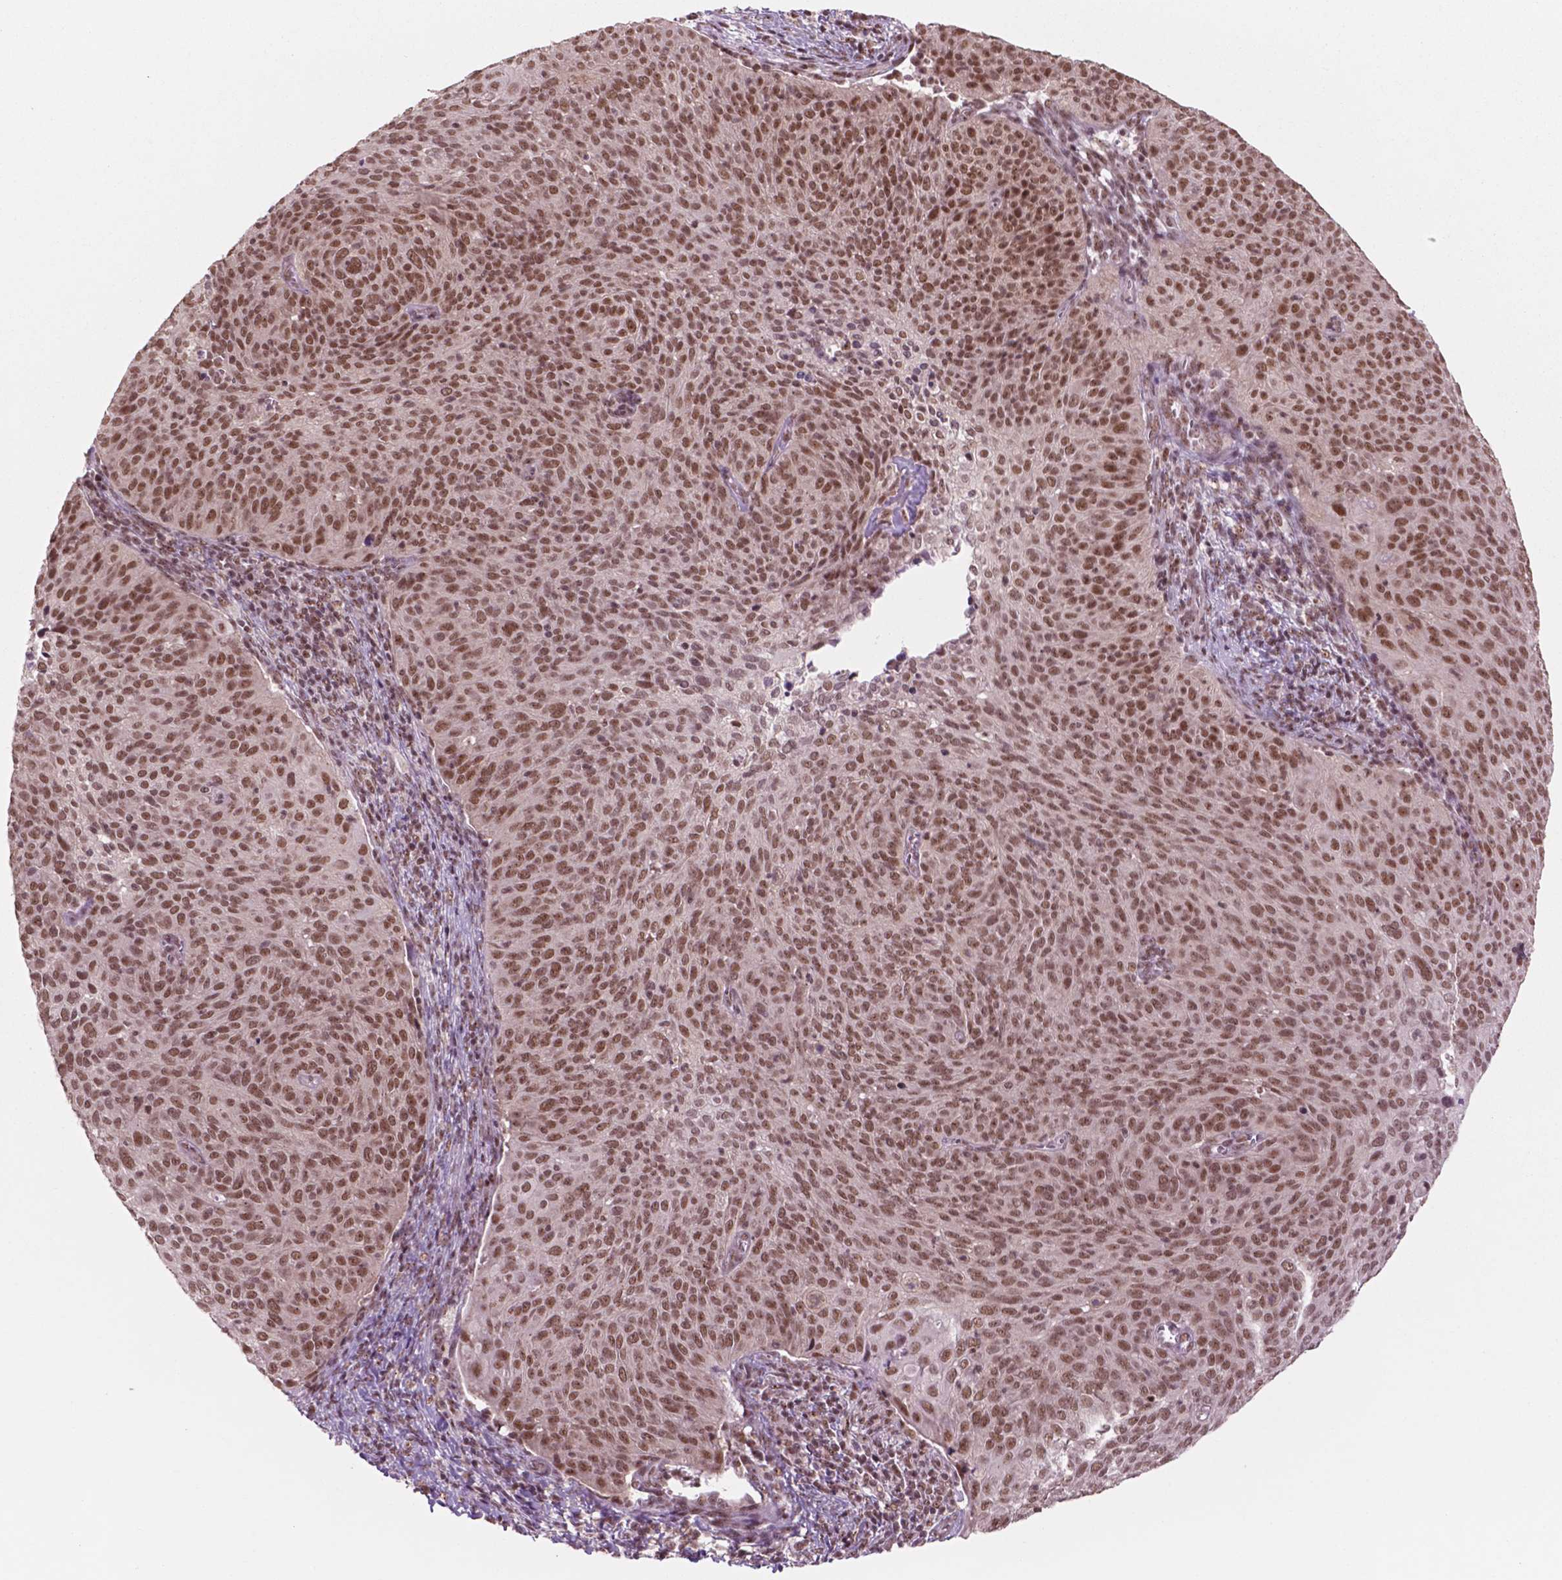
{"staining": {"intensity": "moderate", "quantity": ">75%", "location": "nuclear"}, "tissue": "cervical cancer", "cell_type": "Tumor cells", "image_type": "cancer", "snomed": [{"axis": "morphology", "description": "Squamous cell carcinoma, NOS"}, {"axis": "topography", "description": "Cervix"}], "caption": "Cervical cancer (squamous cell carcinoma) stained with DAB (3,3'-diaminobenzidine) IHC shows medium levels of moderate nuclear positivity in approximately >75% of tumor cells. The protein is shown in brown color, while the nuclei are stained blue.", "gene": "POLR2E", "patient": {"sex": "female", "age": 39}}